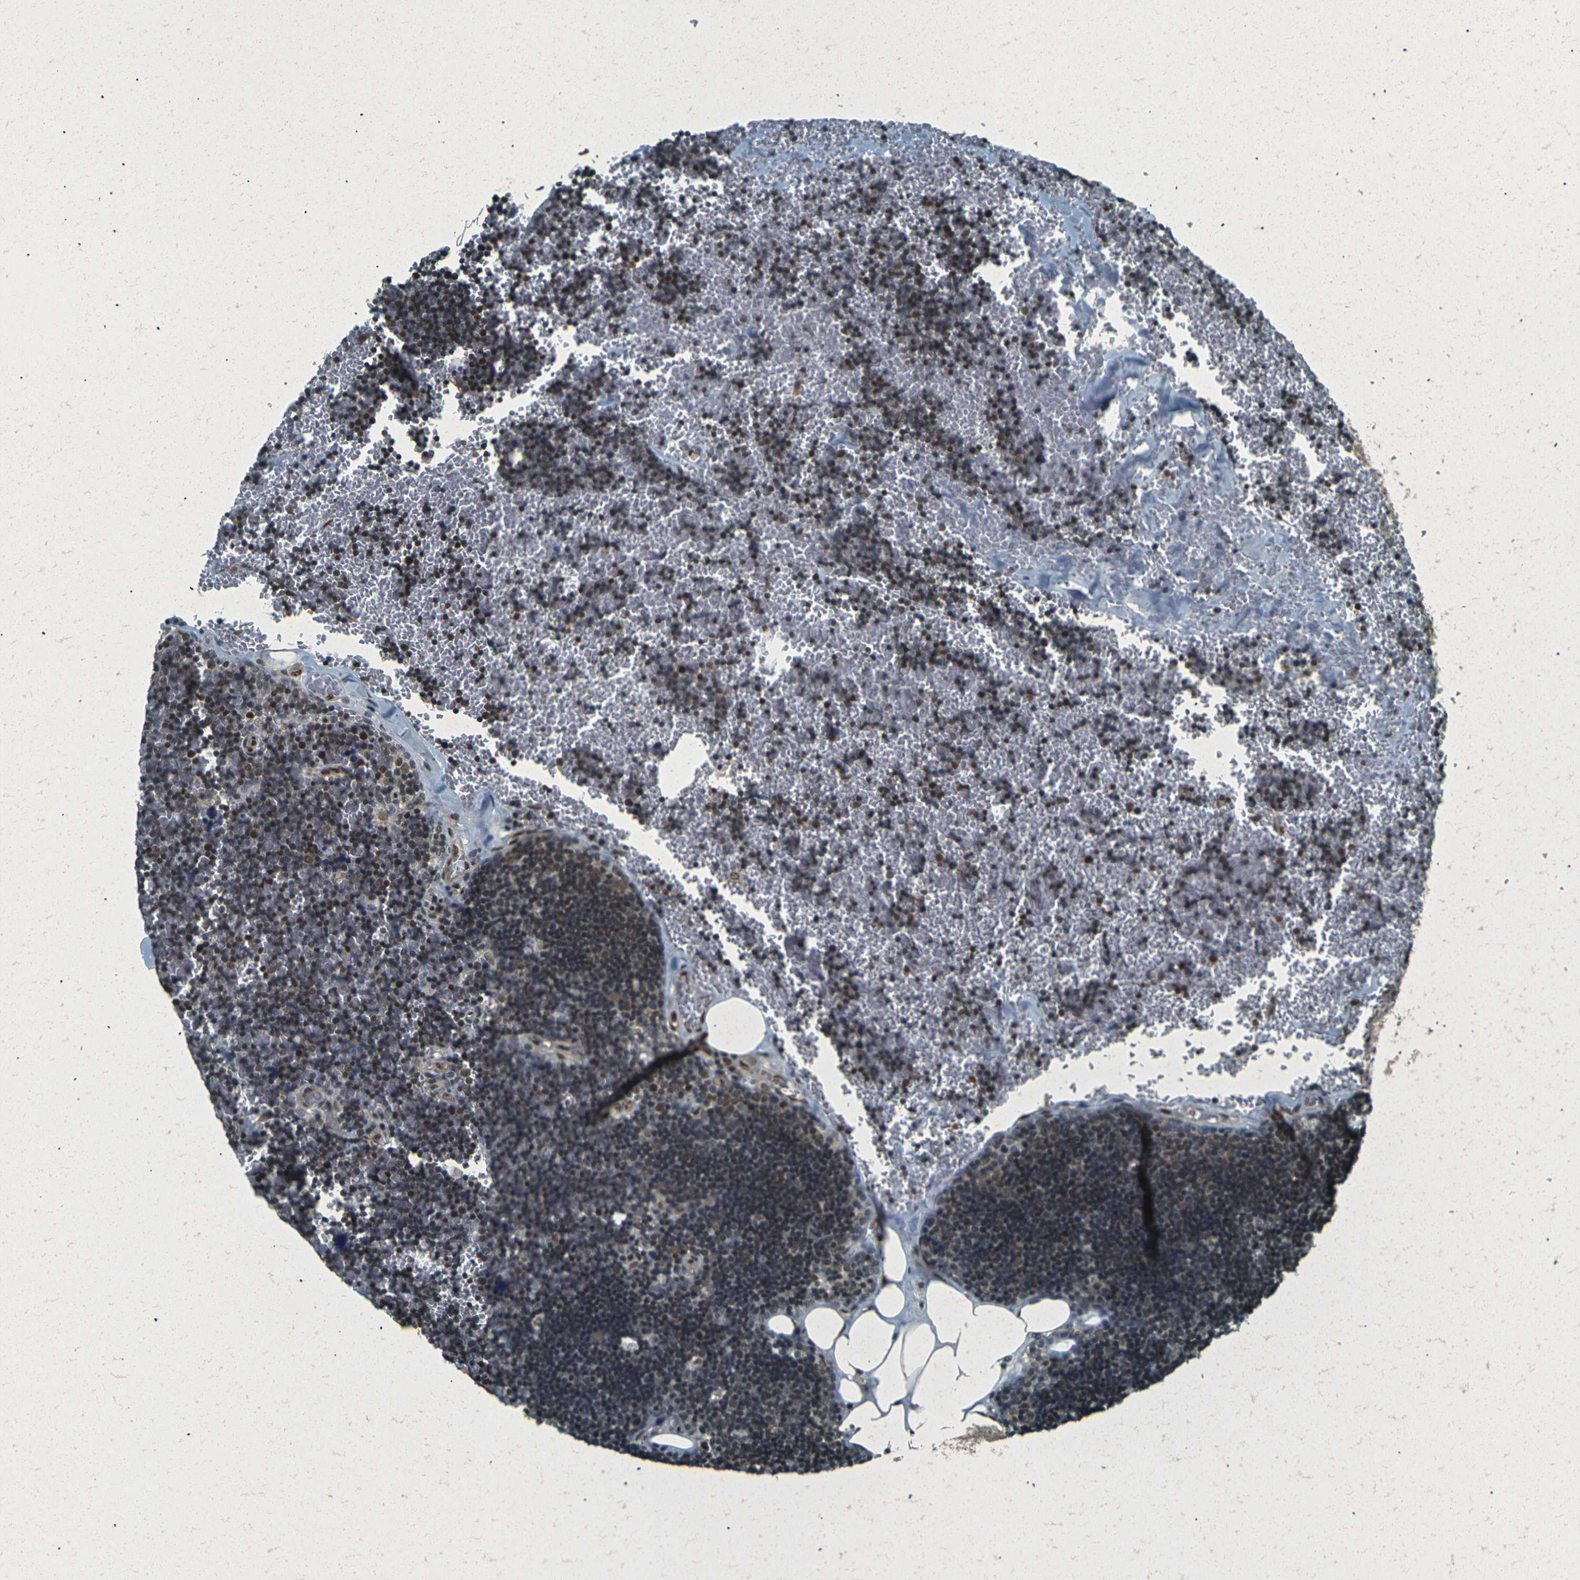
{"staining": {"intensity": "moderate", "quantity": "<25%", "location": "nuclear"}, "tissue": "lymph node", "cell_type": "Germinal center cells", "image_type": "normal", "snomed": [{"axis": "morphology", "description": "Normal tissue, NOS"}, {"axis": "topography", "description": "Lymph node"}], "caption": "An IHC histopathology image of benign tissue is shown. Protein staining in brown shows moderate nuclear positivity in lymph node within germinal center cells. Immunohistochemistry (ihc) stains the protein in brown and the nuclei are stained blue.", "gene": "NHEJ1", "patient": {"sex": "male", "age": 33}}